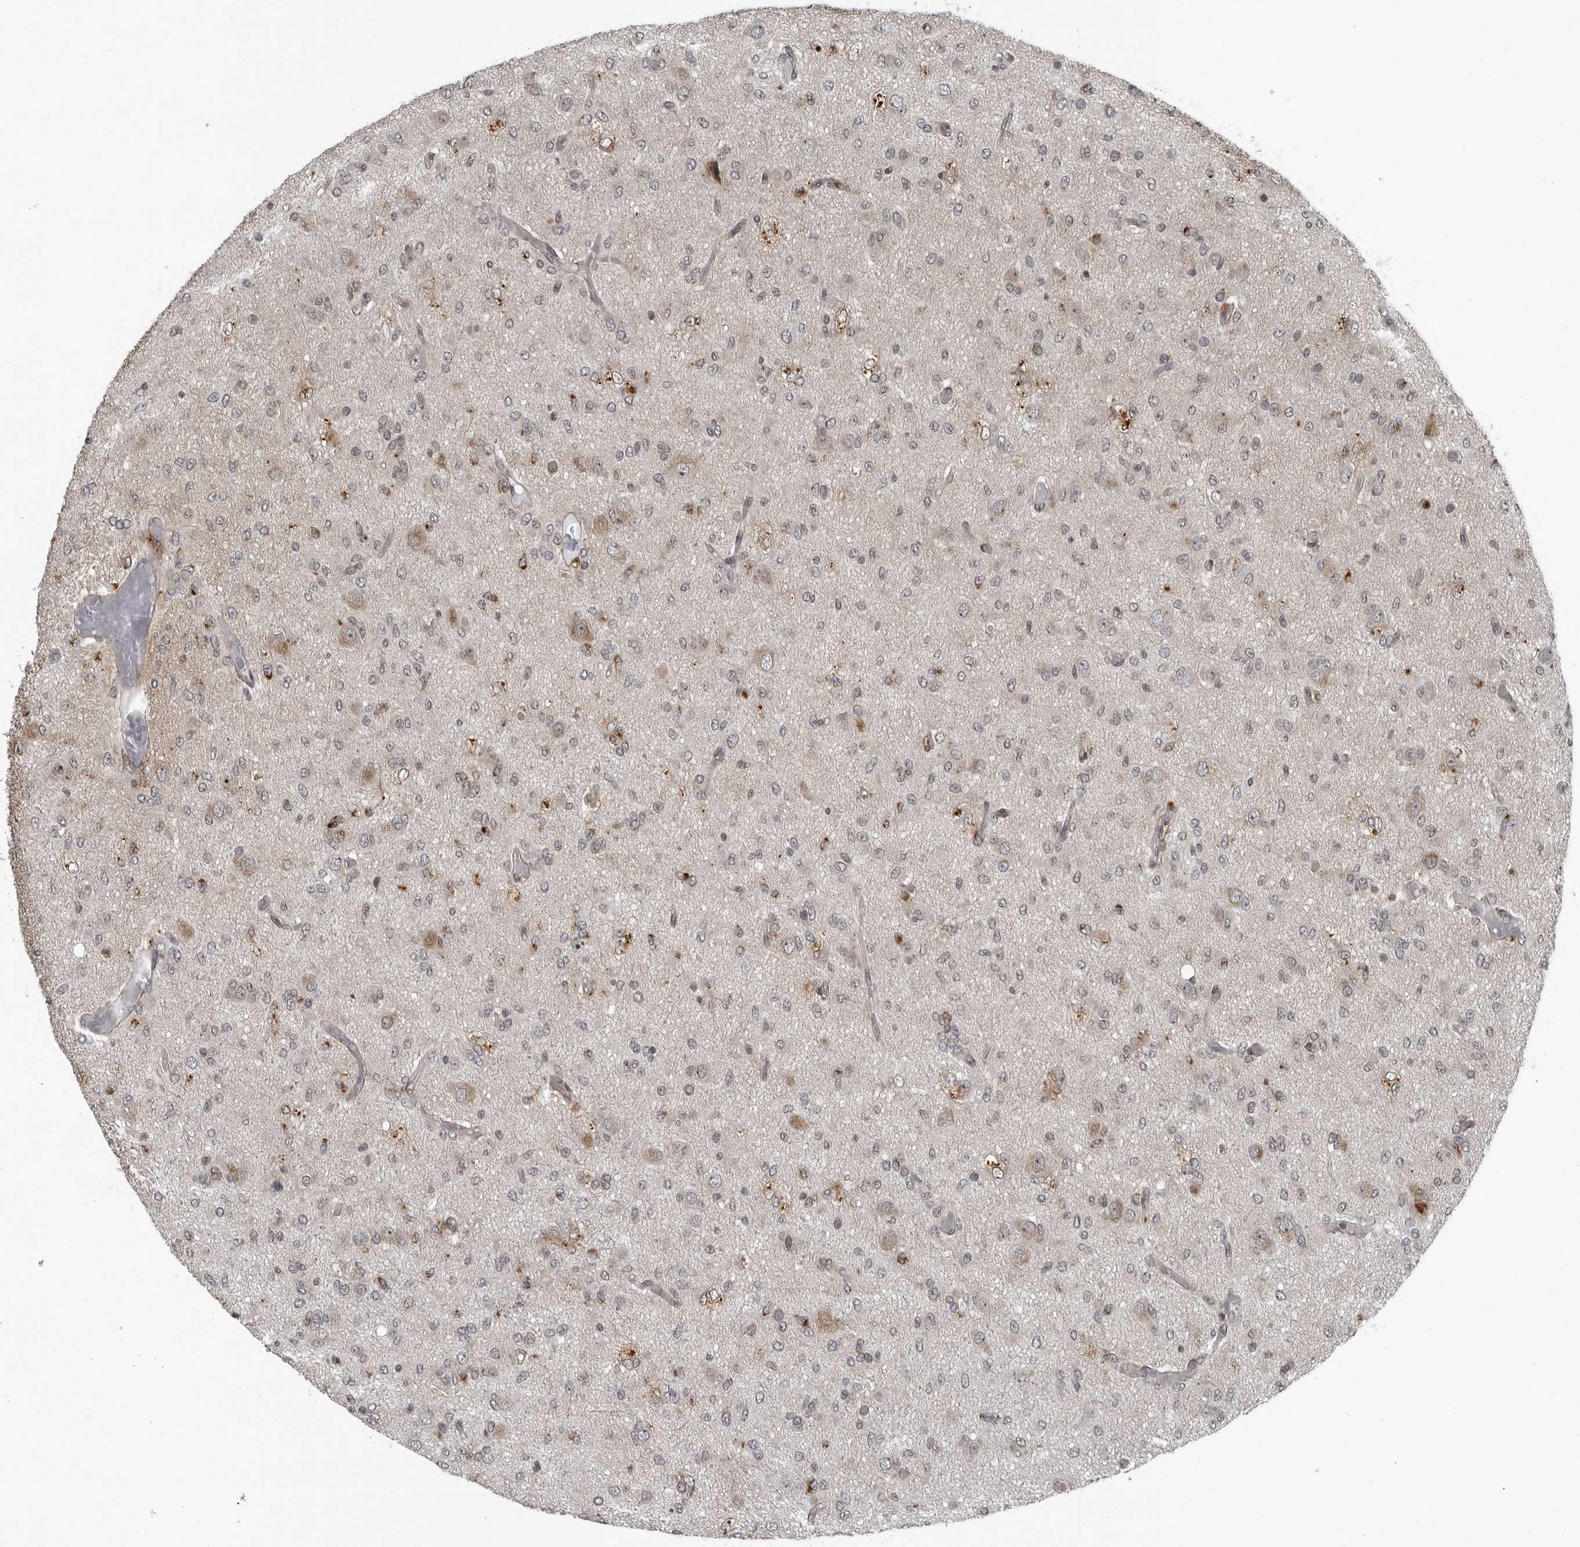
{"staining": {"intensity": "moderate", "quantity": "<25%", "location": "cytoplasmic/membranous"}, "tissue": "glioma", "cell_type": "Tumor cells", "image_type": "cancer", "snomed": [{"axis": "morphology", "description": "Glioma, malignant, High grade"}, {"axis": "topography", "description": "Brain"}], "caption": "High-magnification brightfield microscopy of malignant glioma (high-grade) stained with DAB (brown) and counterstained with hematoxylin (blue). tumor cells exhibit moderate cytoplasmic/membranous staining is identified in about<25% of cells.", "gene": "RTCA", "patient": {"sex": "female", "age": 59}}